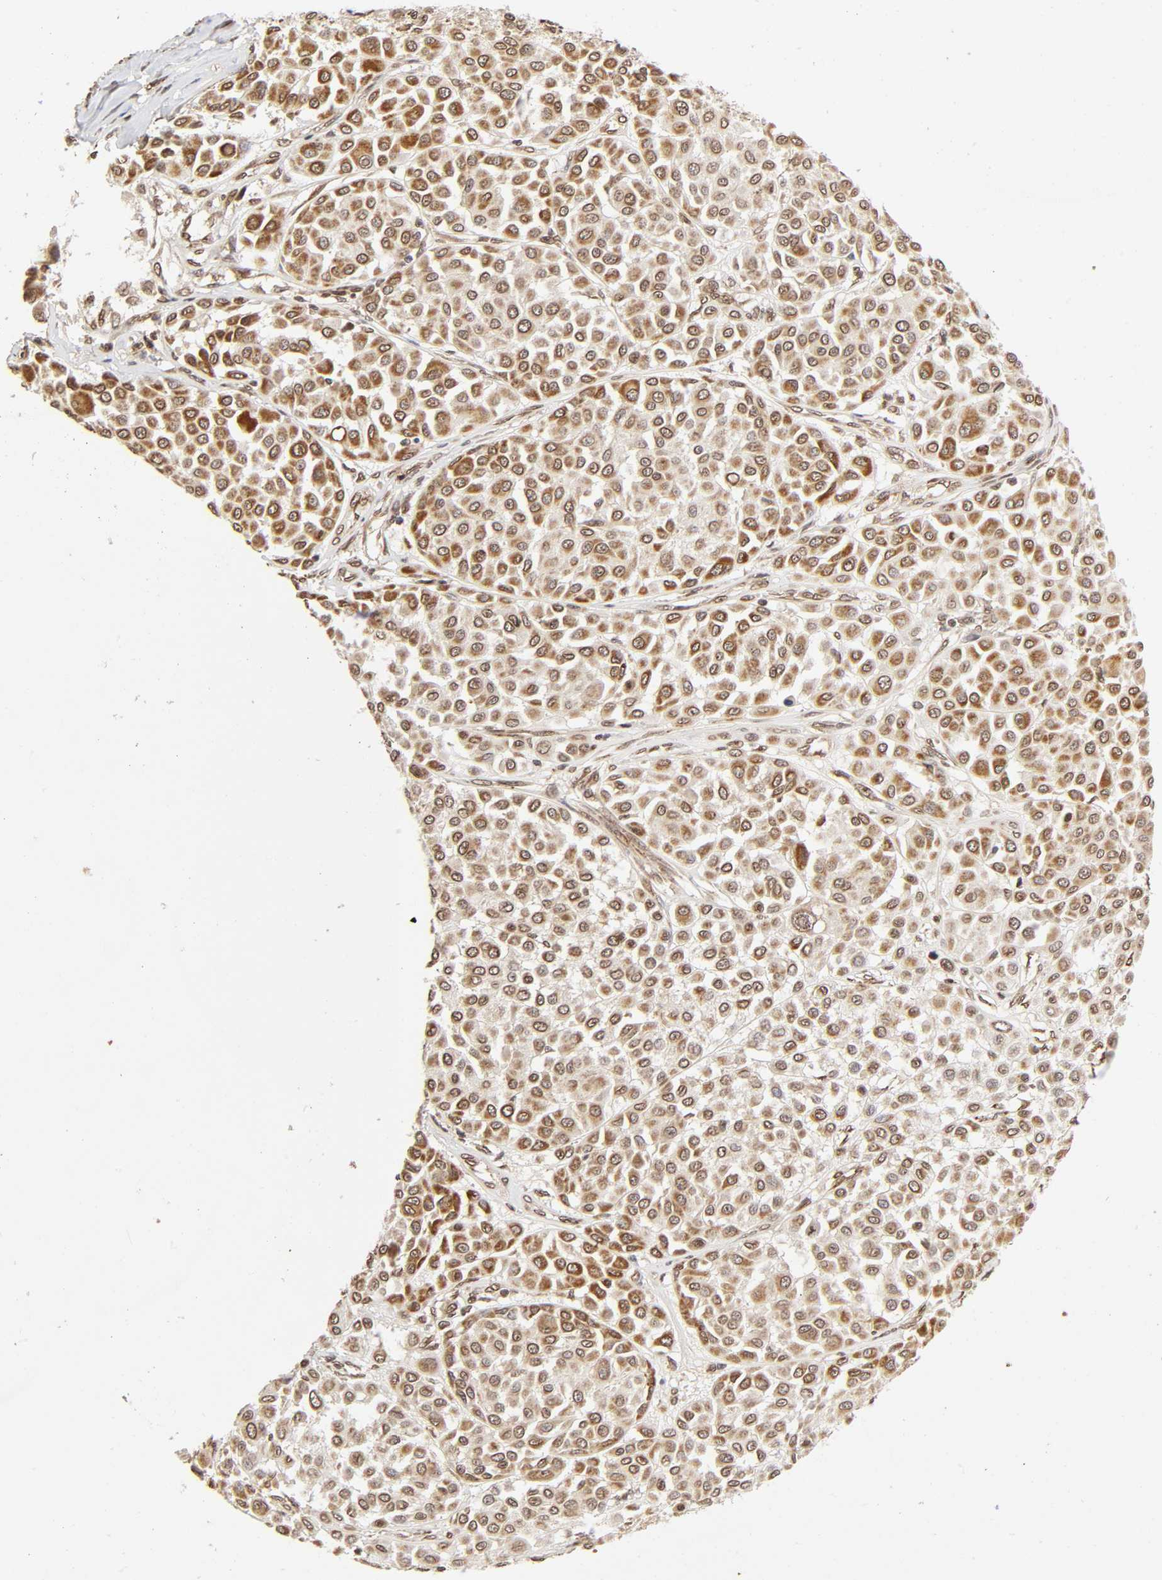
{"staining": {"intensity": "weak", "quantity": ">75%", "location": "cytoplasmic/membranous,nuclear"}, "tissue": "melanoma", "cell_type": "Tumor cells", "image_type": "cancer", "snomed": [{"axis": "morphology", "description": "Malignant melanoma, Metastatic site"}, {"axis": "topography", "description": "Soft tissue"}], "caption": "Tumor cells exhibit low levels of weak cytoplasmic/membranous and nuclear expression in approximately >75% of cells in human malignant melanoma (metastatic site). The staining was performed using DAB (3,3'-diaminobenzidine) to visualize the protein expression in brown, while the nuclei were stained in blue with hematoxylin (Magnification: 20x).", "gene": "MLLT6", "patient": {"sex": "male", "age": 41}}